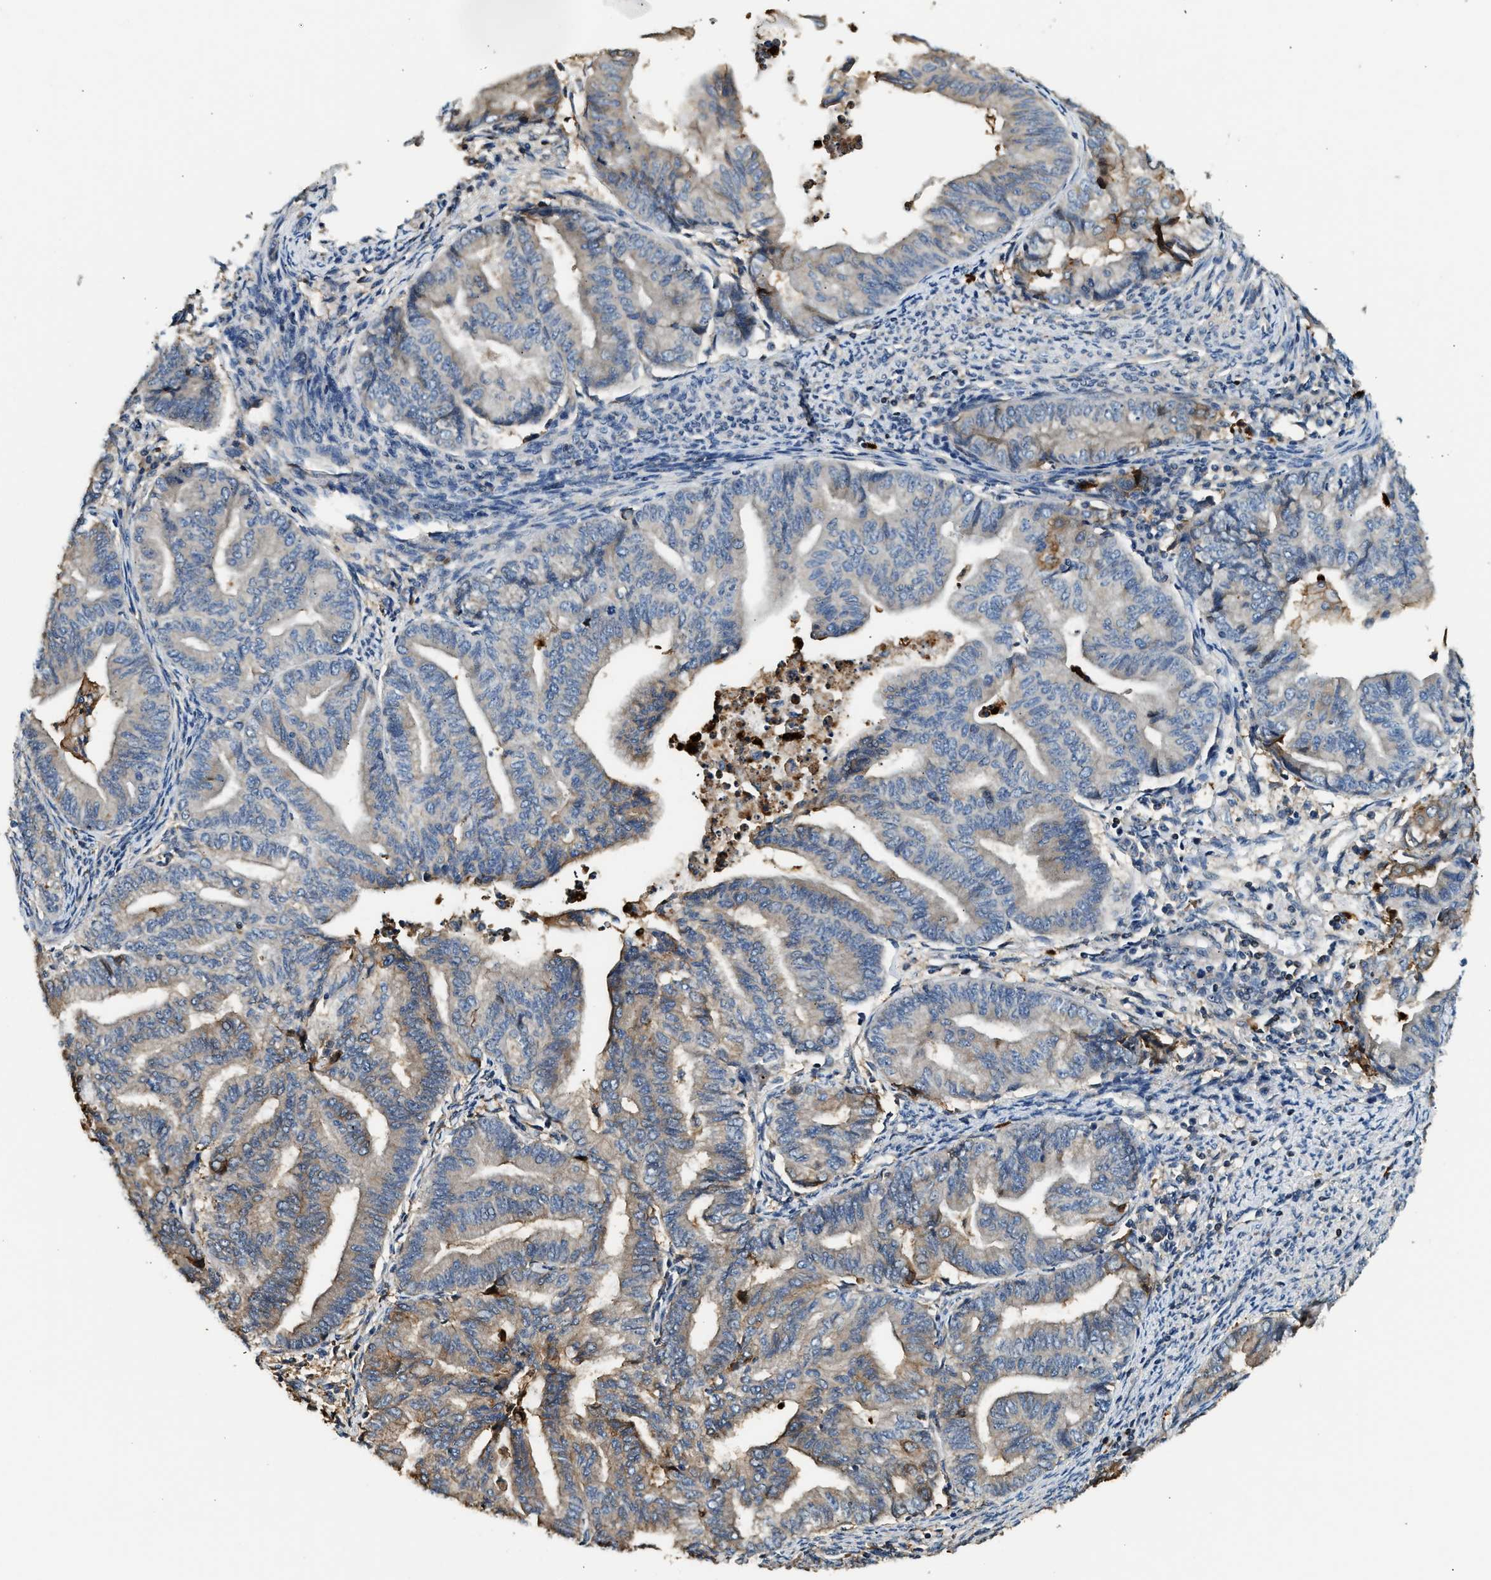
{"staining": {"intensity": "weak", "quantity": "<25%", "location": "cytoplasmic/membranous"}, "tissue": "endometrial cancer", "cell_type": "Tumor cells", "image_type": "cancer", "snomed": [{"axis": "morphology", "description": "Adenocarcinoma, NOS"}, {"axis": "topography", "description": "Endometrium"}], "caption": "This is an immunohistochemistry (IHC) photomicrograph of endometrial cancer (adenocarcinoma). There is no expression in tumor cells.", "gene": "ANXA3", "patient": {"sex": "female", "age": 79}}